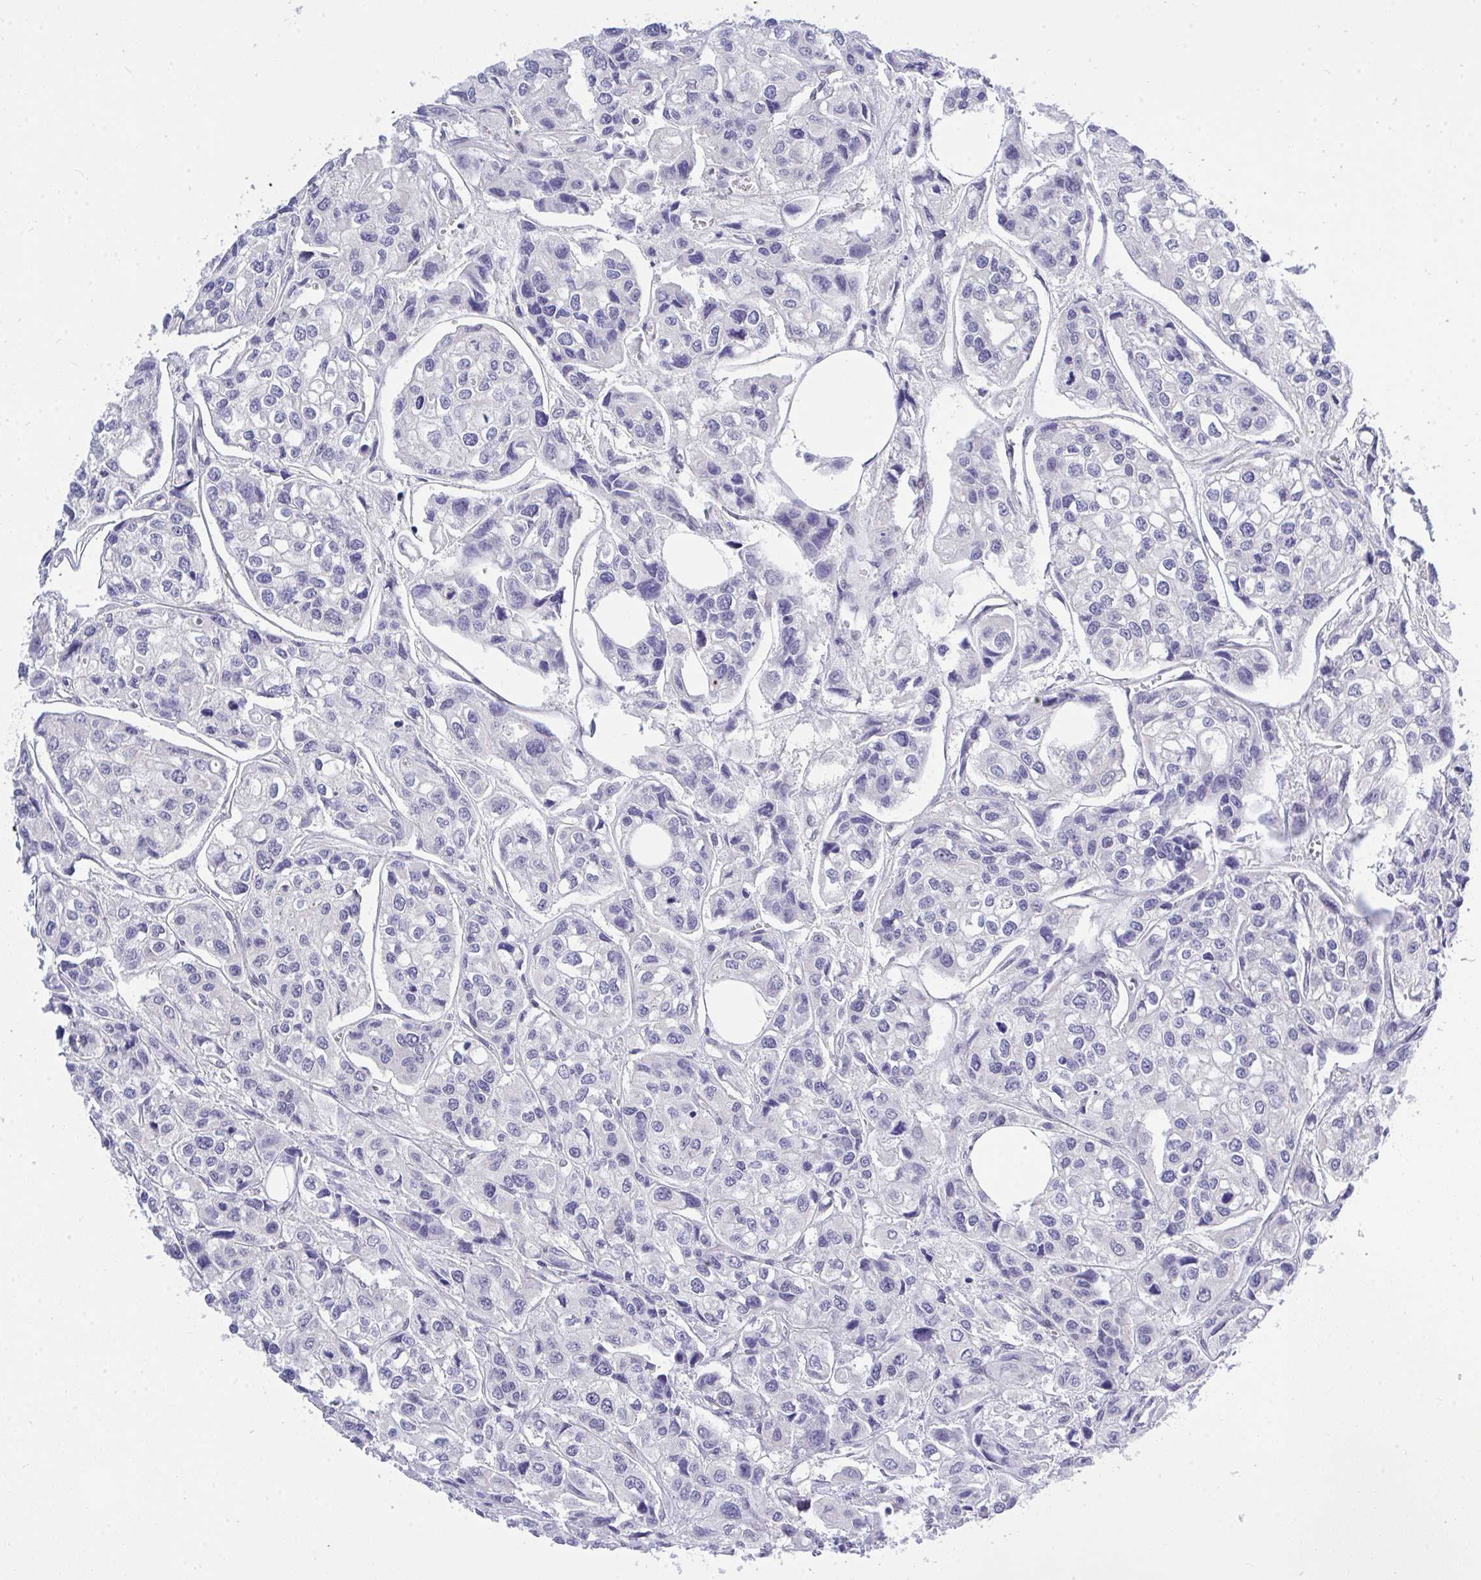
{"staining": {"intensity": "negative", "quantity": "none", "location": "none"}, "tissue": "urothelial cancer", "cell_type": "Tumor cells", "image_type": "cancer", "snomed": [{"axis": "morphology", "description": "Urothelial carcinoma, High grade"}, {"axis": "topography", "description": "Urinary bladder"}], "caption": "This is an immunohistochemistry (IHC) photomicrograph of urothelial cancer. There is no positivity in tumor cells.", "gene": "THOP1", "patient": {"sex": "male", "age": 67}}